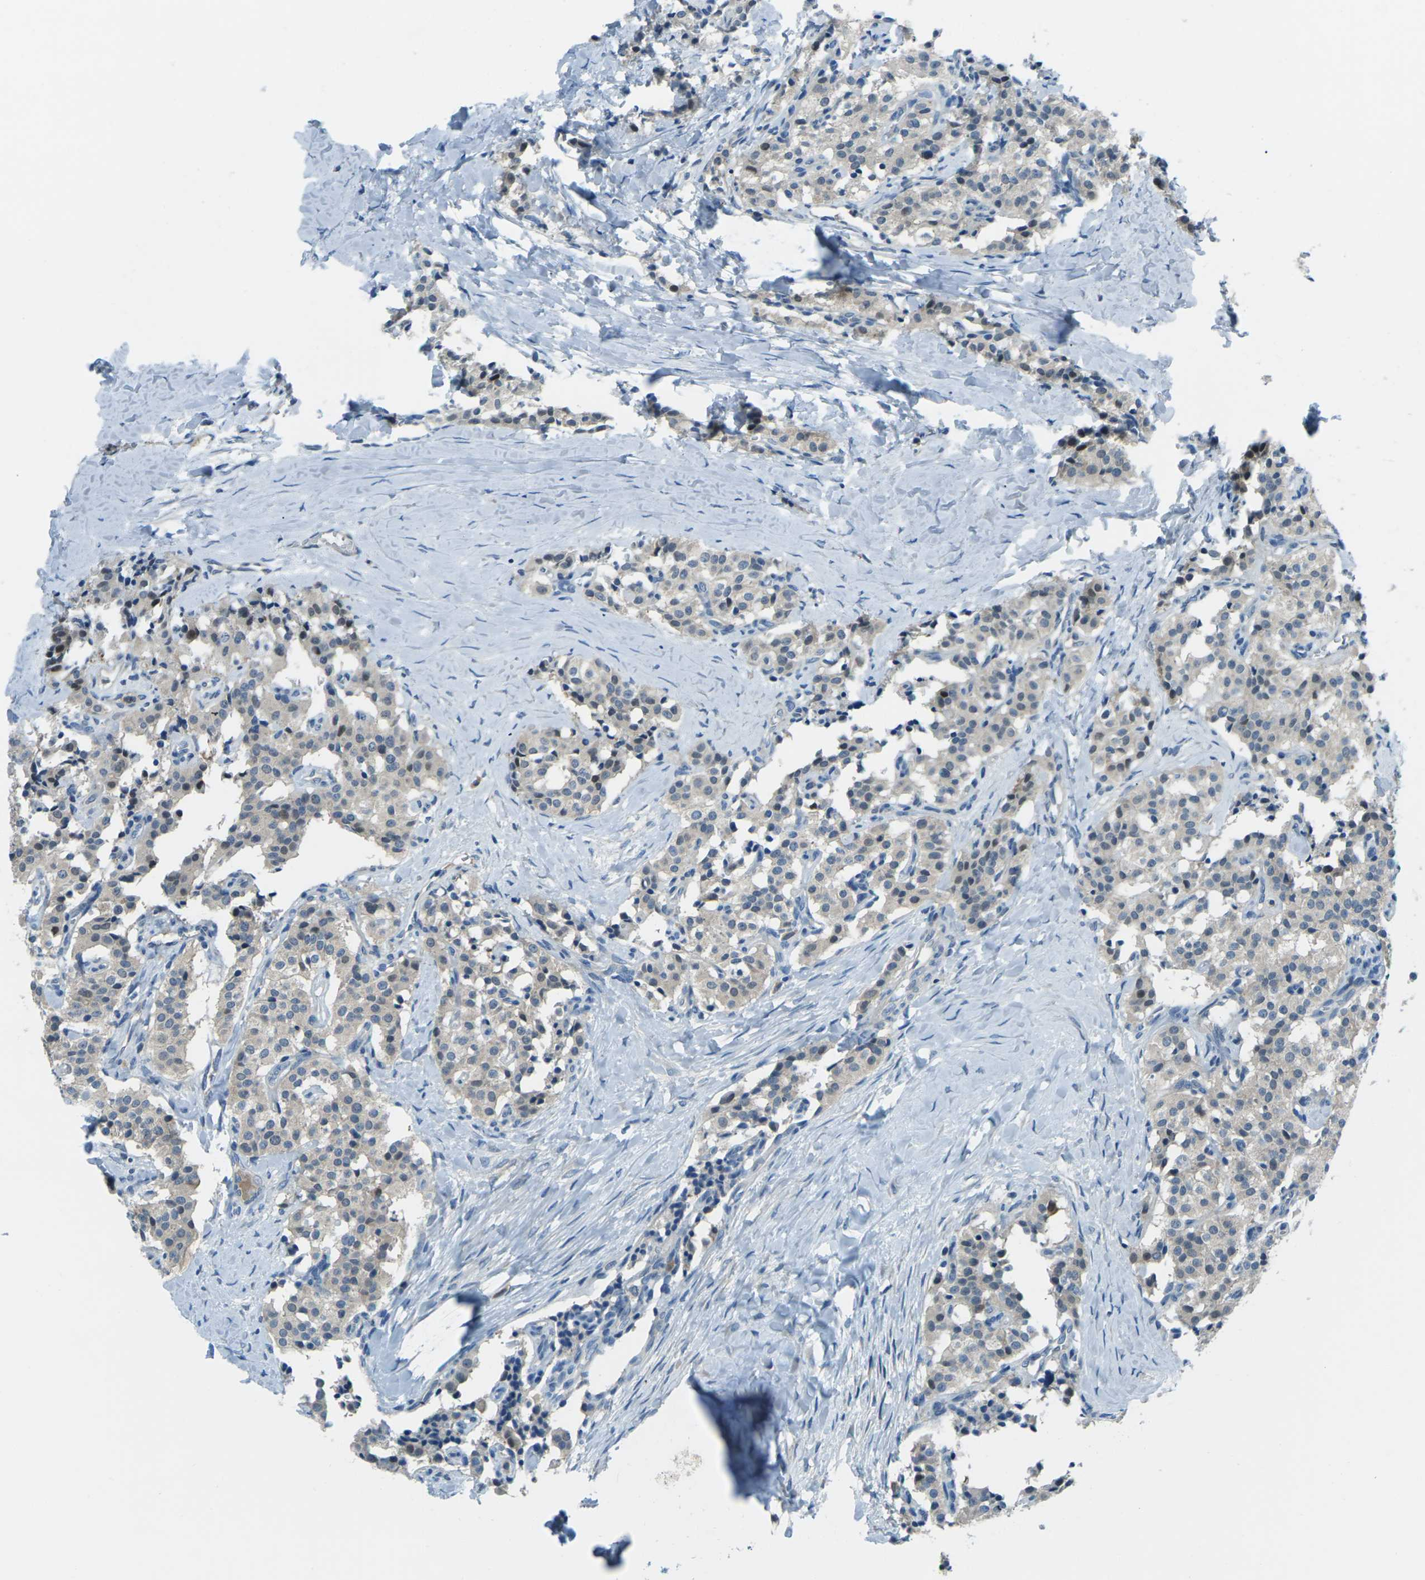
{"staining": {"intensity": "moderate", "quantity": "<25%", "location": "cytoplasmic/membranous,nuclear"}, "tissue": "carcinoid", "cell_type": "Tumor cells", "image_type": "cancer", "snomed": [{"axis": "morphology", "description": "Carcinoid, malignant, NOS"}, {"axis": "topography", "description": "Lung"}], "caption": "Human carcinoid stained with a protein marker demonstrates moderate staining in tumor cells.", "gene": "NANOS2", "patient": {"sex": "male", "age": 30}}